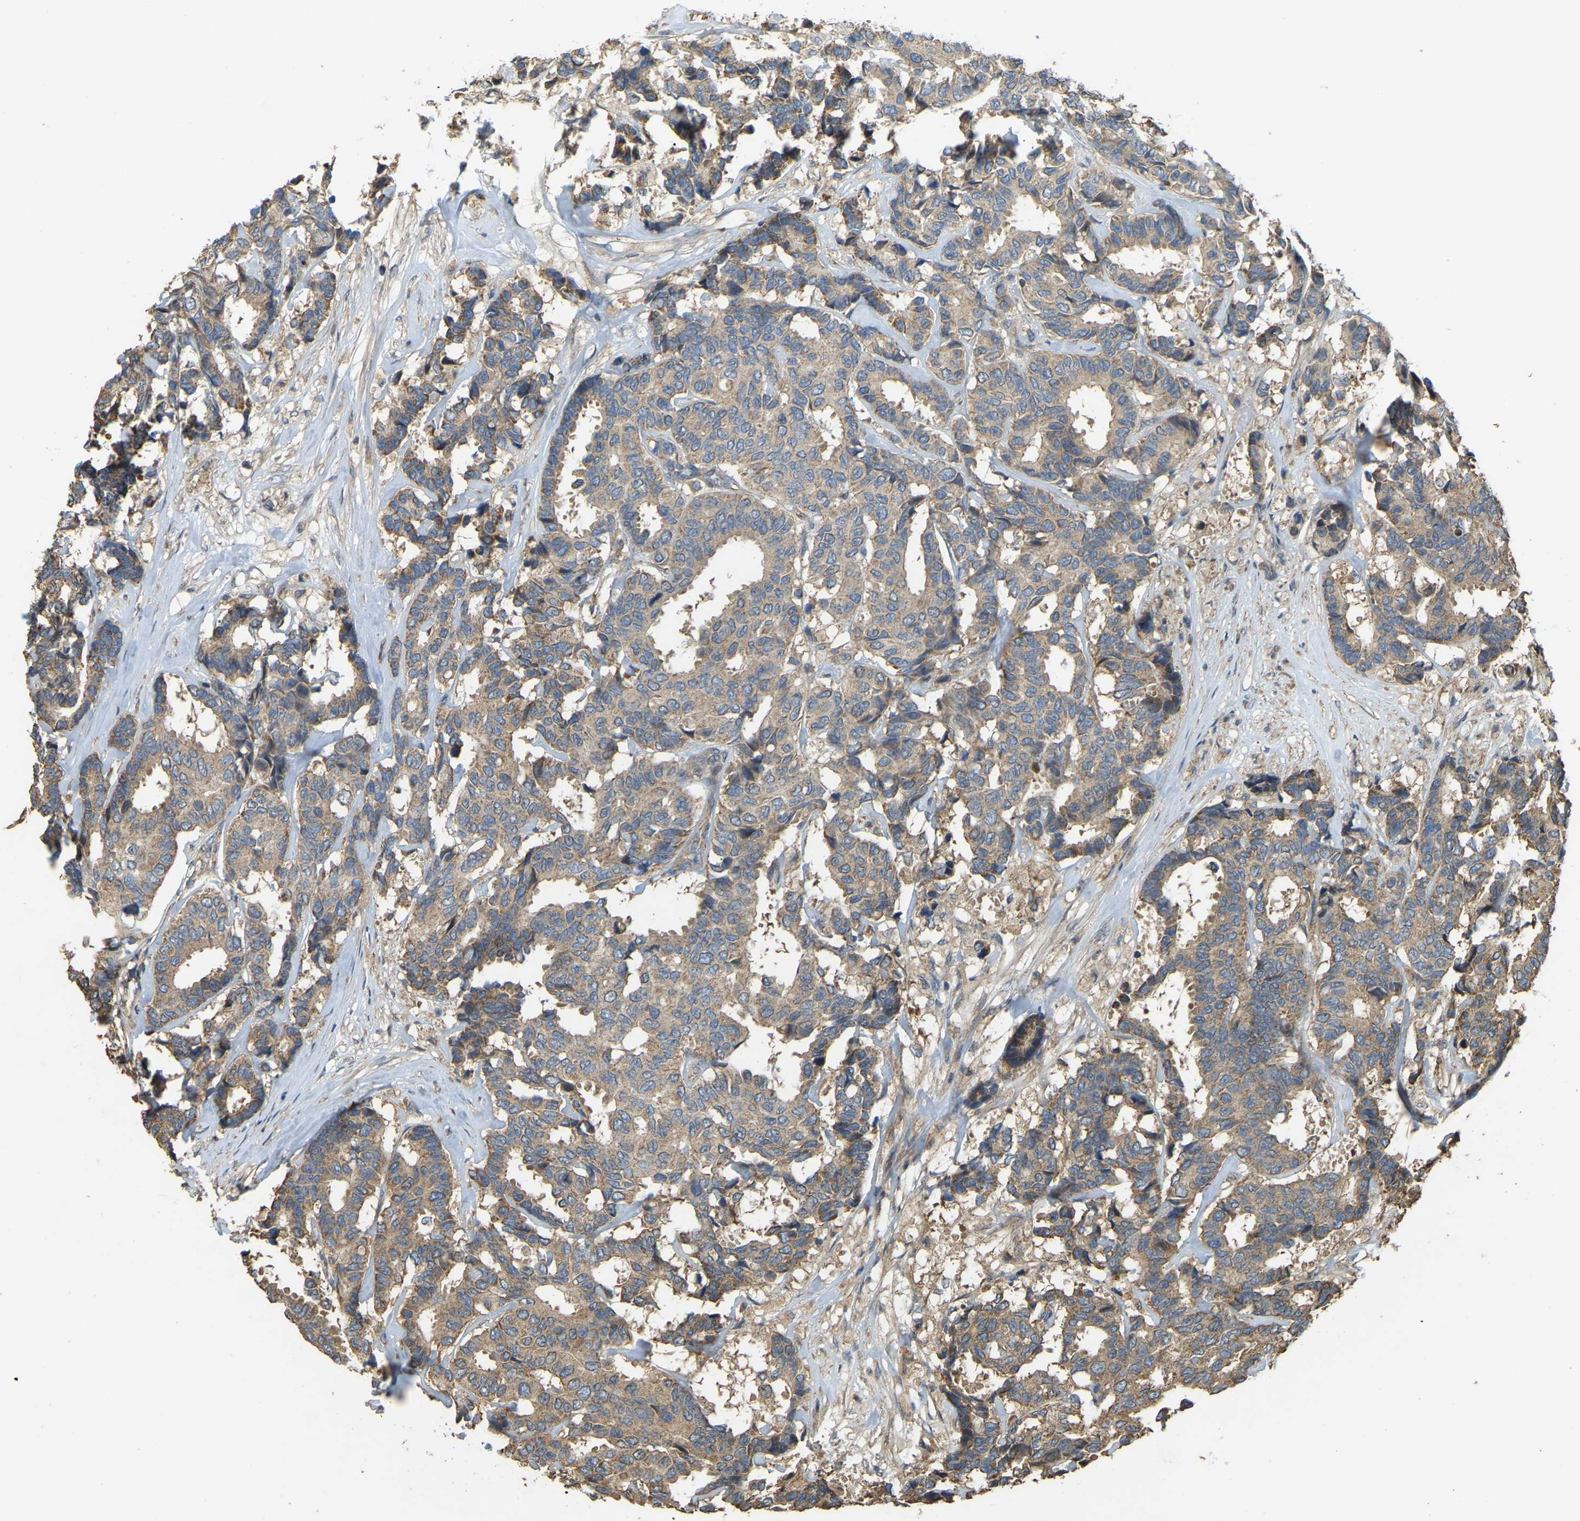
{"staining": {"intensity": "moderate", "quantity": ">75%", "location": "cytoplasmic/membranous"}, "tissue": "breast cancer", "cell_type": "Tumor cells", "image_type": "cancer", "snomed": [{"axis": "morphology", "description": "Duct carcinoma"}, {"axis": "topography", "description": "Breast"}], "caption": "A brown stain labels moderate cytoplasmic/membranous expression of a protein in breast cancer tumor cells.", "gene": "GNG2", "patient": {"sex": "female", "age": 87}}